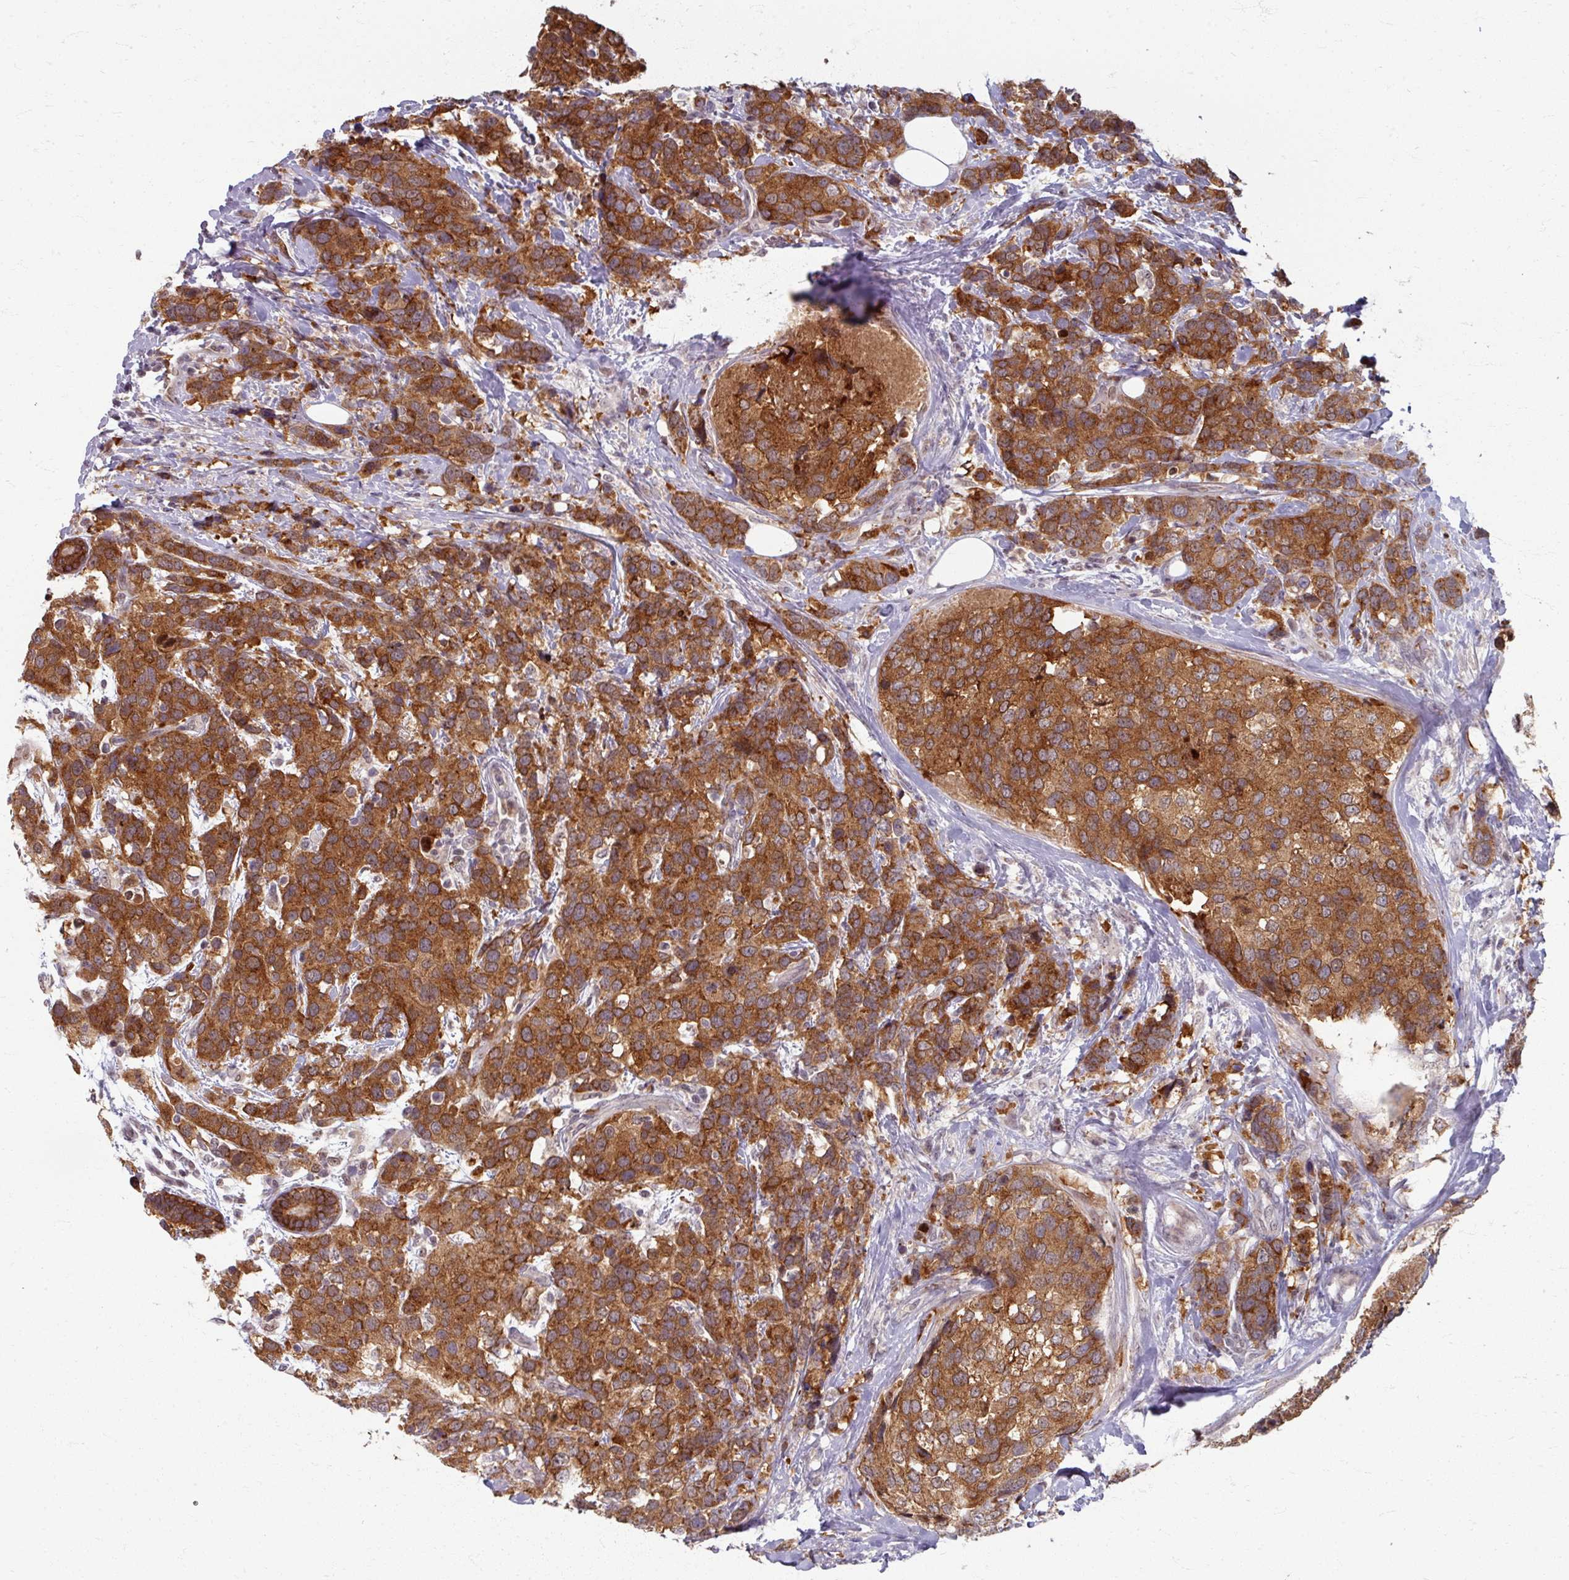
{"staining": {"intensity": "strong", "quantity": ">75%", "location": "cytoplasmic/membranous"}, "tissue": "breast cancer", "cell_type": "Tumor cells", "image_type": "cancer", "snomed": [{"axis": "morphology", "description": "Lobular carcinoma"}, {"axis": "topography", "description": "Breast"}], "caption": "This photomicrograph demonstrates breast cancer (lobular carcinoma) stained with IHC to label a protein in brown. The cytoplasmic/membranous of tumor cells show strong positivity for the protein. Nuclei are counter-stained blue.", "gene": "KLC3", "patient": {"sex": "female", "age": 59}}